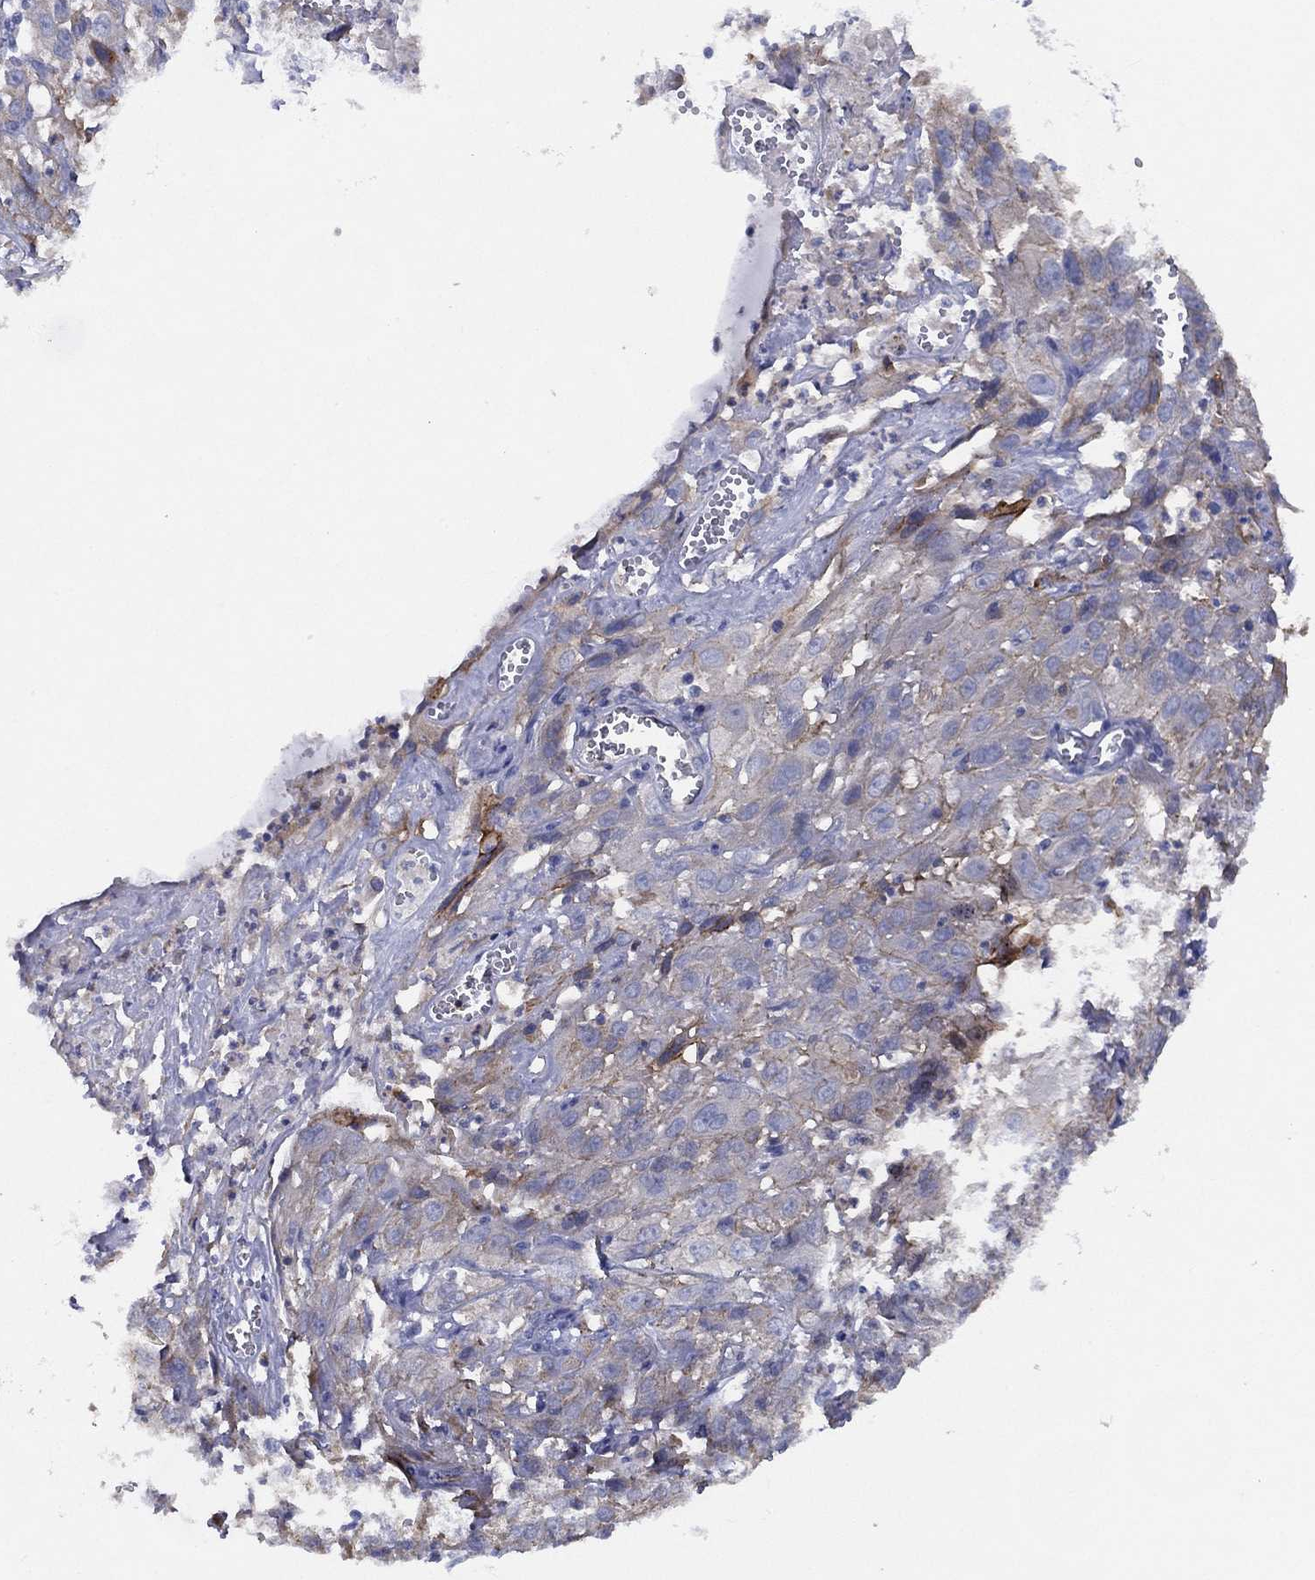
{"staining": {"intensity": "negative", "quantity": "none", "location": "none"}, "tissue": "cervical cancer", "cell_type": "Tumor cells", "image_type": "cancer", "snomed": [{"axis": "morphology", "description": "Squamous cell carcinoma, NOS"}, {"axis": "topography", "description": "Cervix"}], "caption": "Tumor cells show no significant protein expression in cervical cancer (squamous cell carcinoma). Brightfield microscopy of immunohistochemistry (IHC) stained with DAB (brown) and hematoxylin (blue), captured at high magnification.", "gene": "ZNF223", "patient": {"sex": "female", "age": 32}}